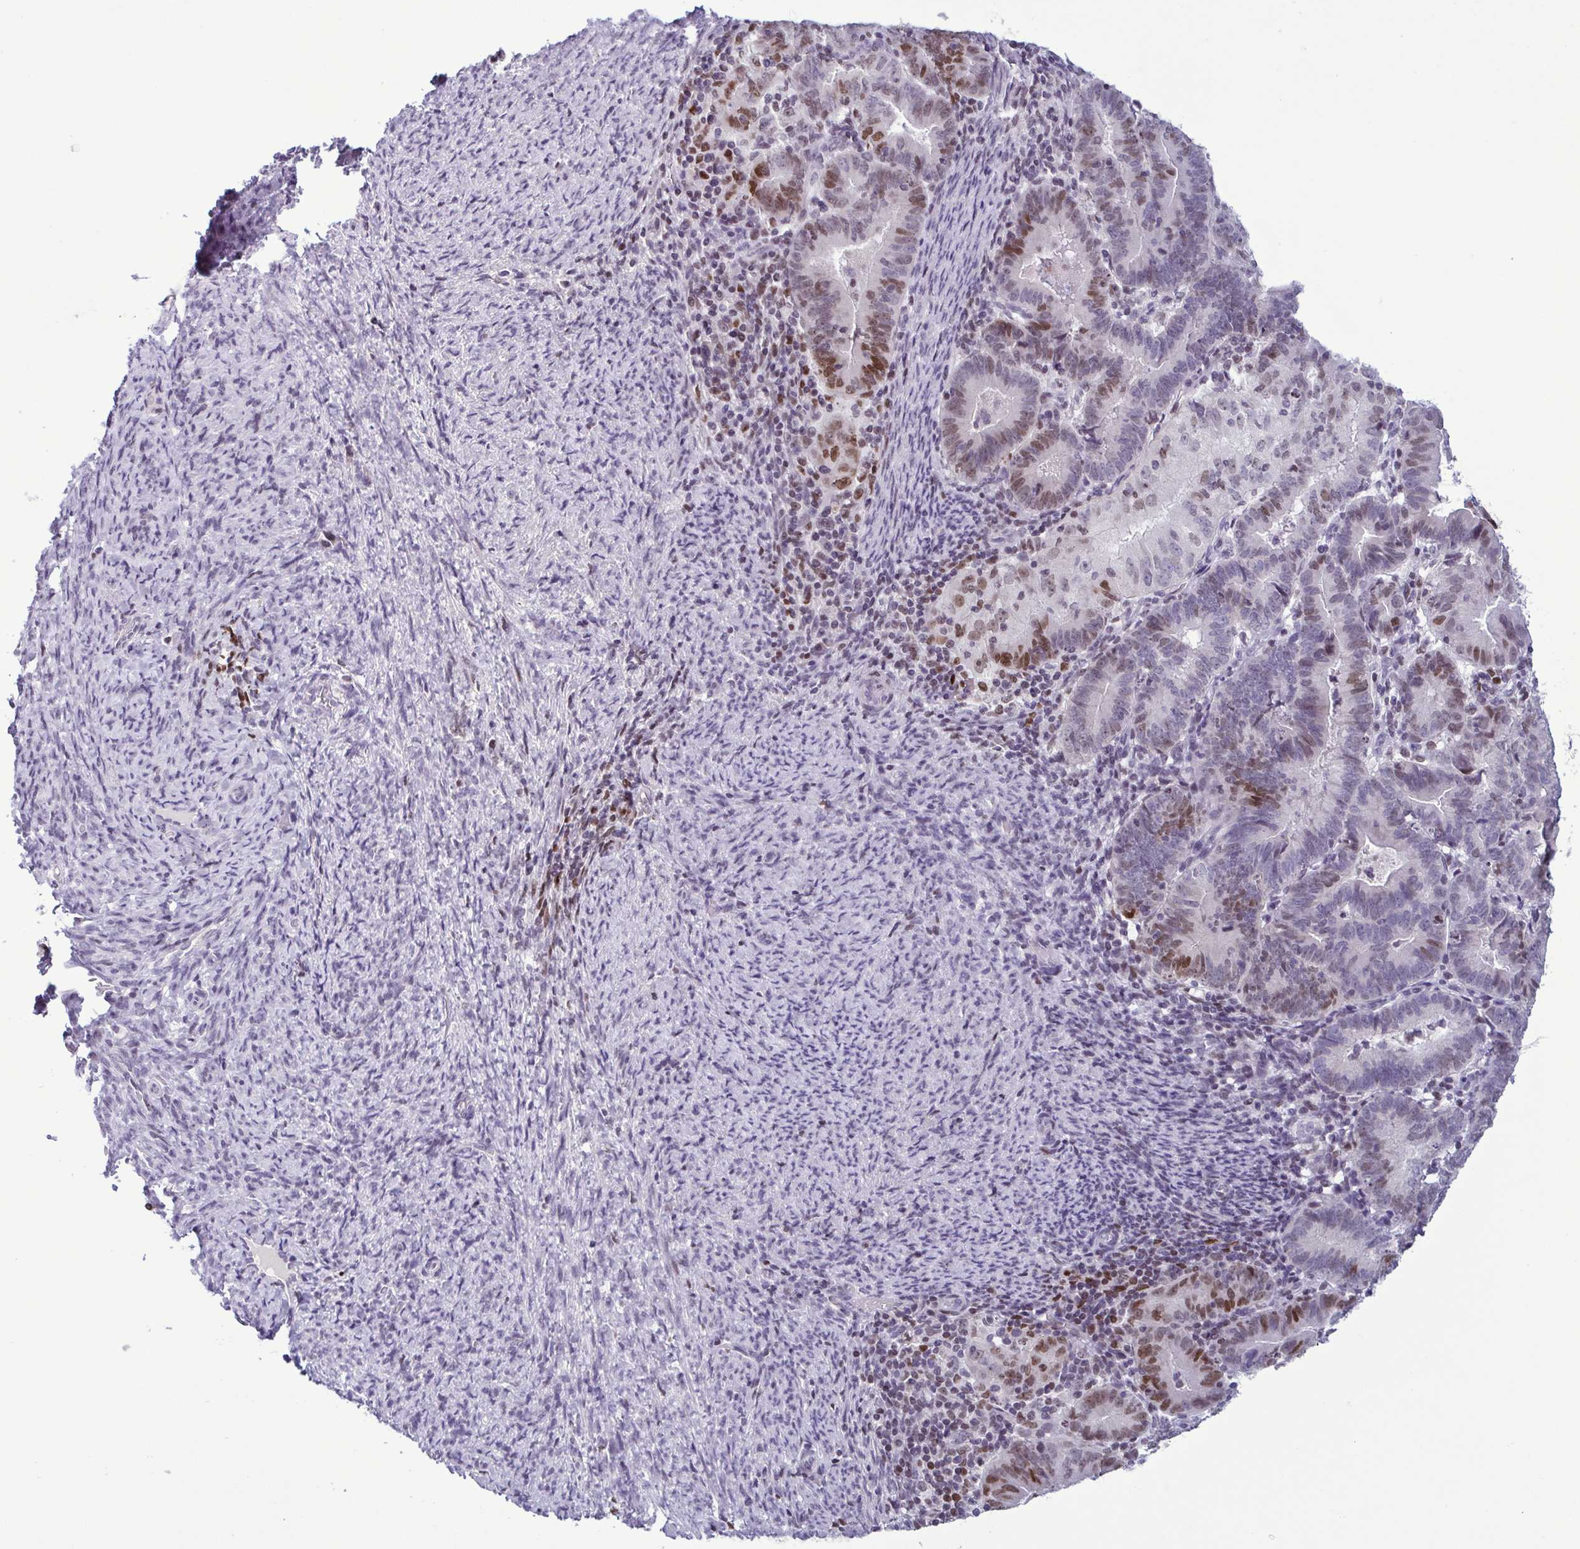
{"staining": {"intensity": "moderate", "quantity": "25%-75%", "location": "nuclear"}, "tissue": "endometrial cancer", "cell_type": "Tumor cells", "image_type": "cancer", "snomed": [{"axis": "morphology", "description": "Adenocarcinoma, NOS"}, {"axis": "topography", "description": "Endometrium"}], "caption": "Tumor cells exhibit moderate nuclear positivity in approximately 25%-75% of cells in endometrial cancer.", "gene": "IRF1", "patient": {"sex": "female", "age": 70}}